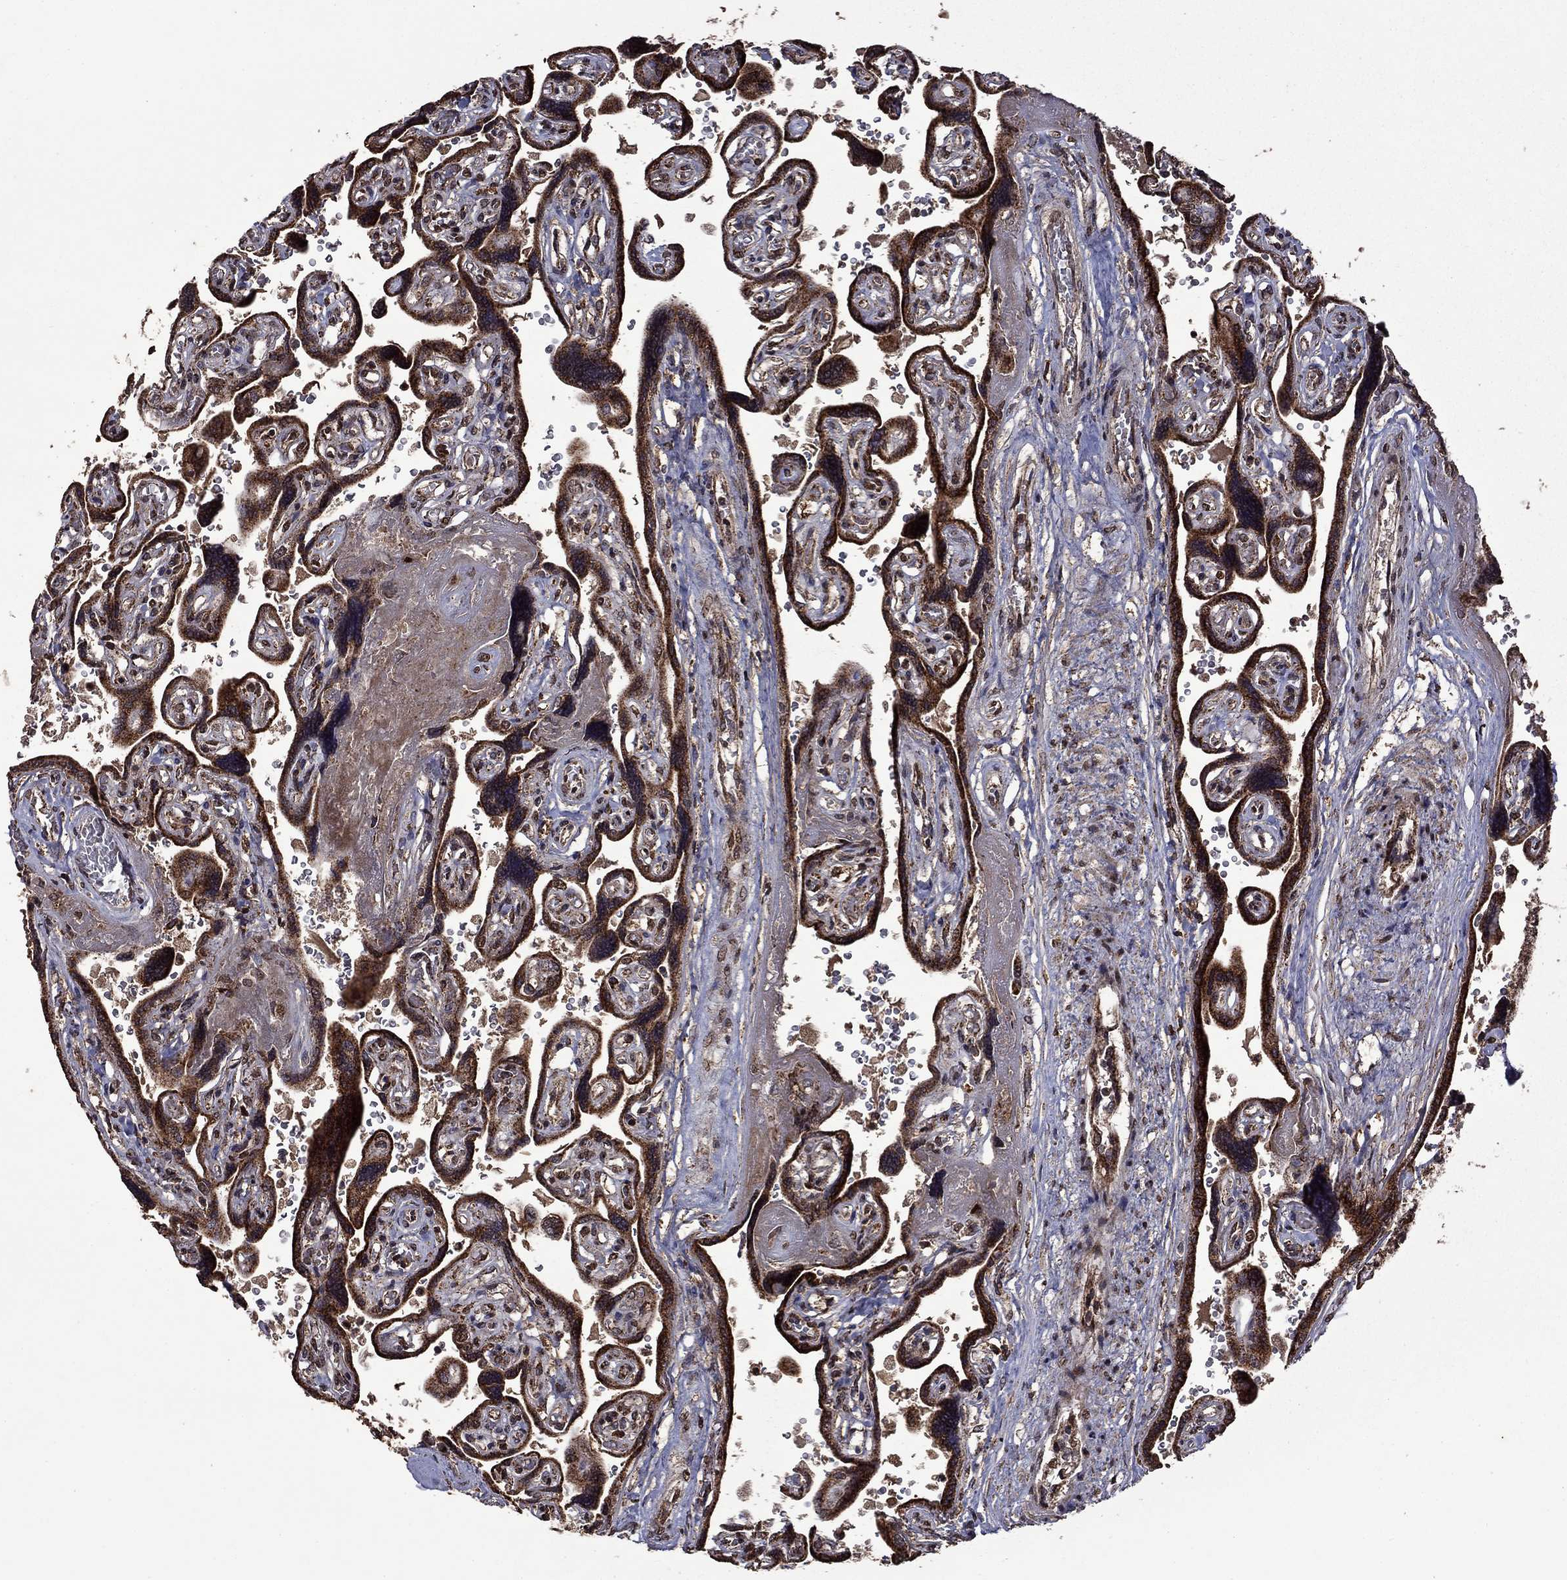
{"staining": {"intensity": "moderate", "quantity": ">75%", "location": "cytoplasmic/membranous"}, "tissue": "placenta", "cell_type": "Decidual cells", "image_type": "normal", "snomed": [{"axis": "morphology", "description": "Normal tissue, NOS"}, {"axis": "topography", "description": "Placenta"}], "caption": "High-magnification brightfield microscopy of normal placenta stained with DAB (brown) and counterstained with hematoxylin (blue). decidual cells exhibit moderate cytoplasmic/membranous expression is seen in about>75% of cells. (Brightfield microscopy of DAB IHC at high magnification).", "gene": "ITM2B", "patient": {"sex": "female", "age": 32}}